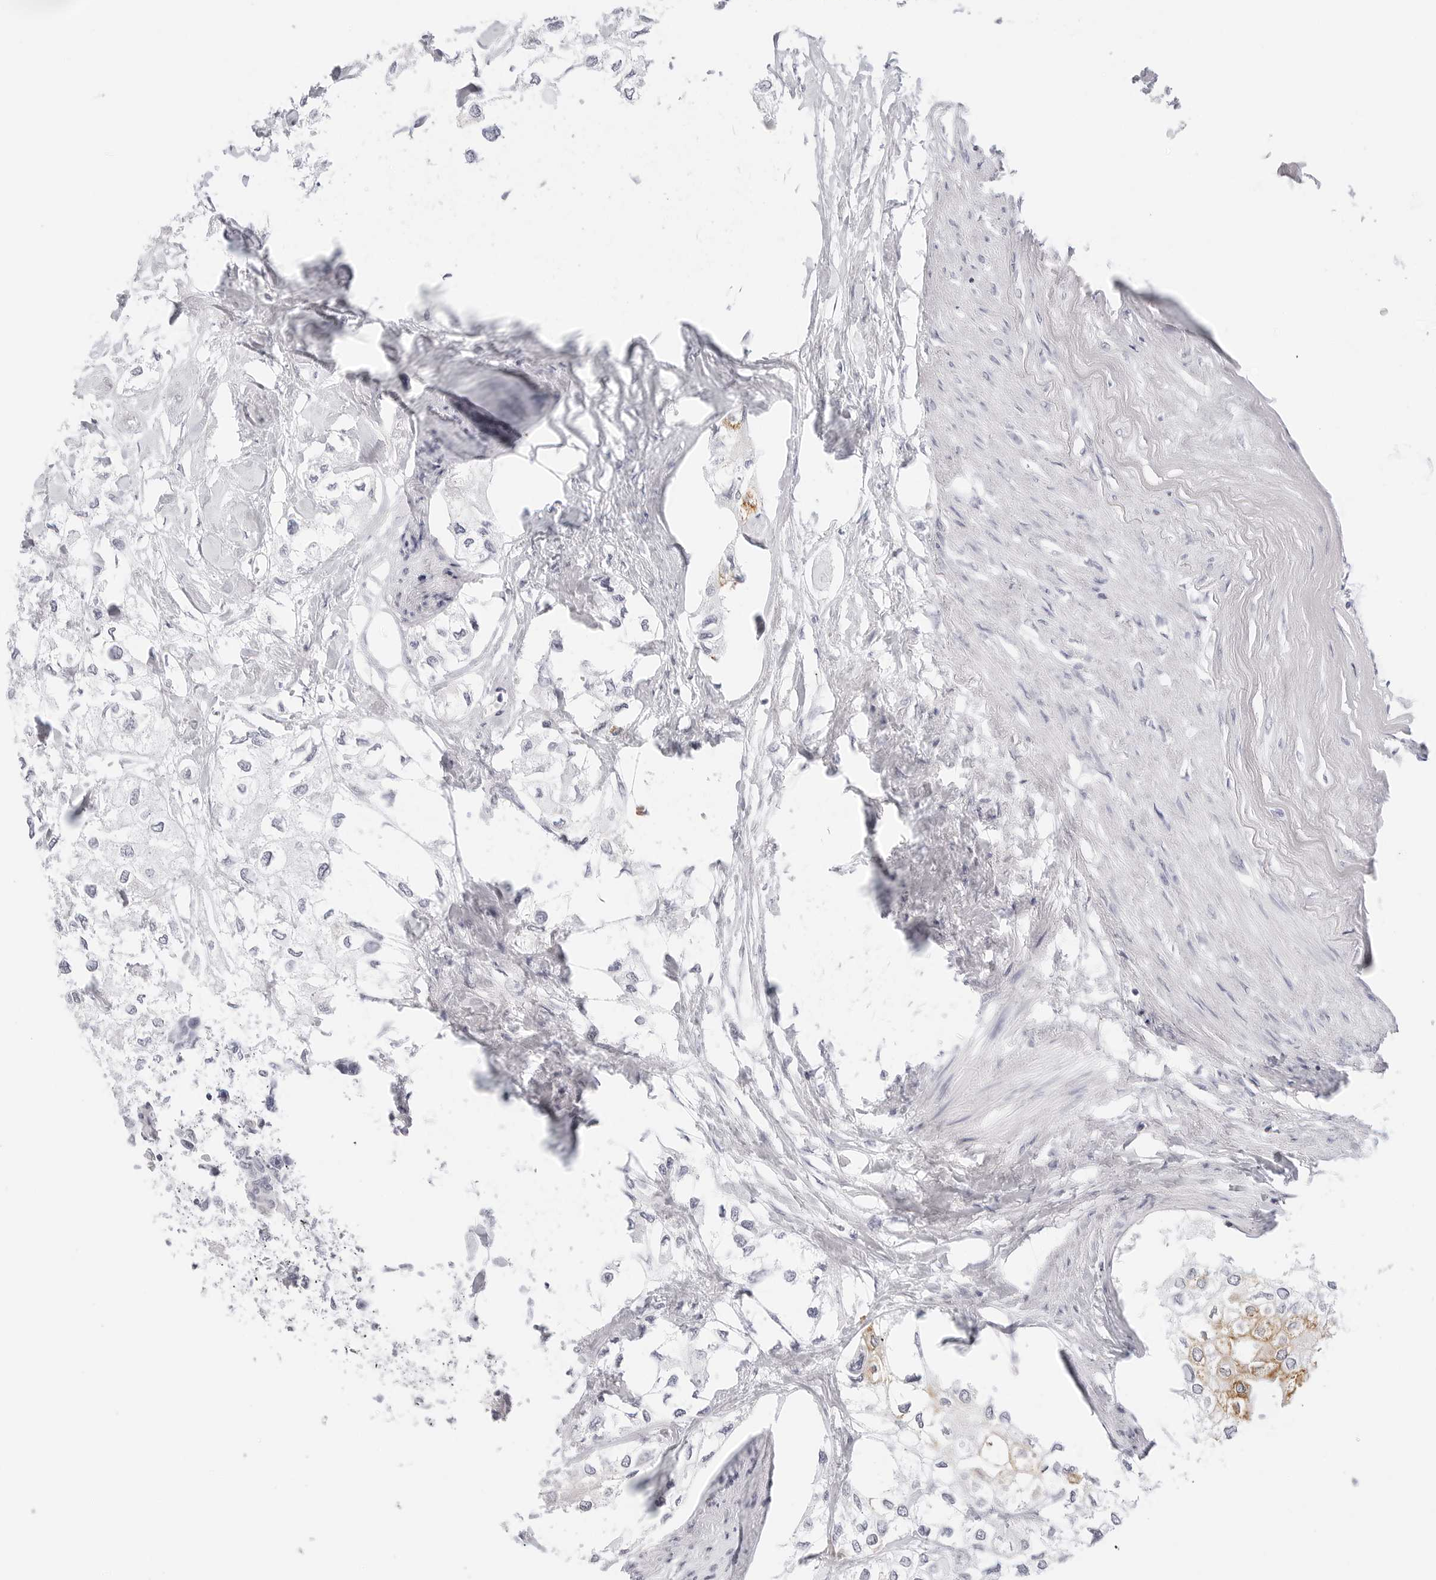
{"staining": {"intensity": "moderate", "quantity": "25%-75%", "location": "cytoplasmic/membranous"}, "tissue": "urothelial cancer", "cell_type": "Tumor cells", "image_type": "cancer", "snomed": [{"axis": "morphology", "description": "Urothelial carcinoma, High grade"}, {"axis": "topography", "description": "Urinary bladder"}], "caption": "Urothelial cancer stained for a protein (brown) exhibits moderate cytoplasmic/membranous positive staining in approximately 25%-75% of tumor cells.", "gene": "HMGCS2", "patient": {"sex": "male", "age": 64}}